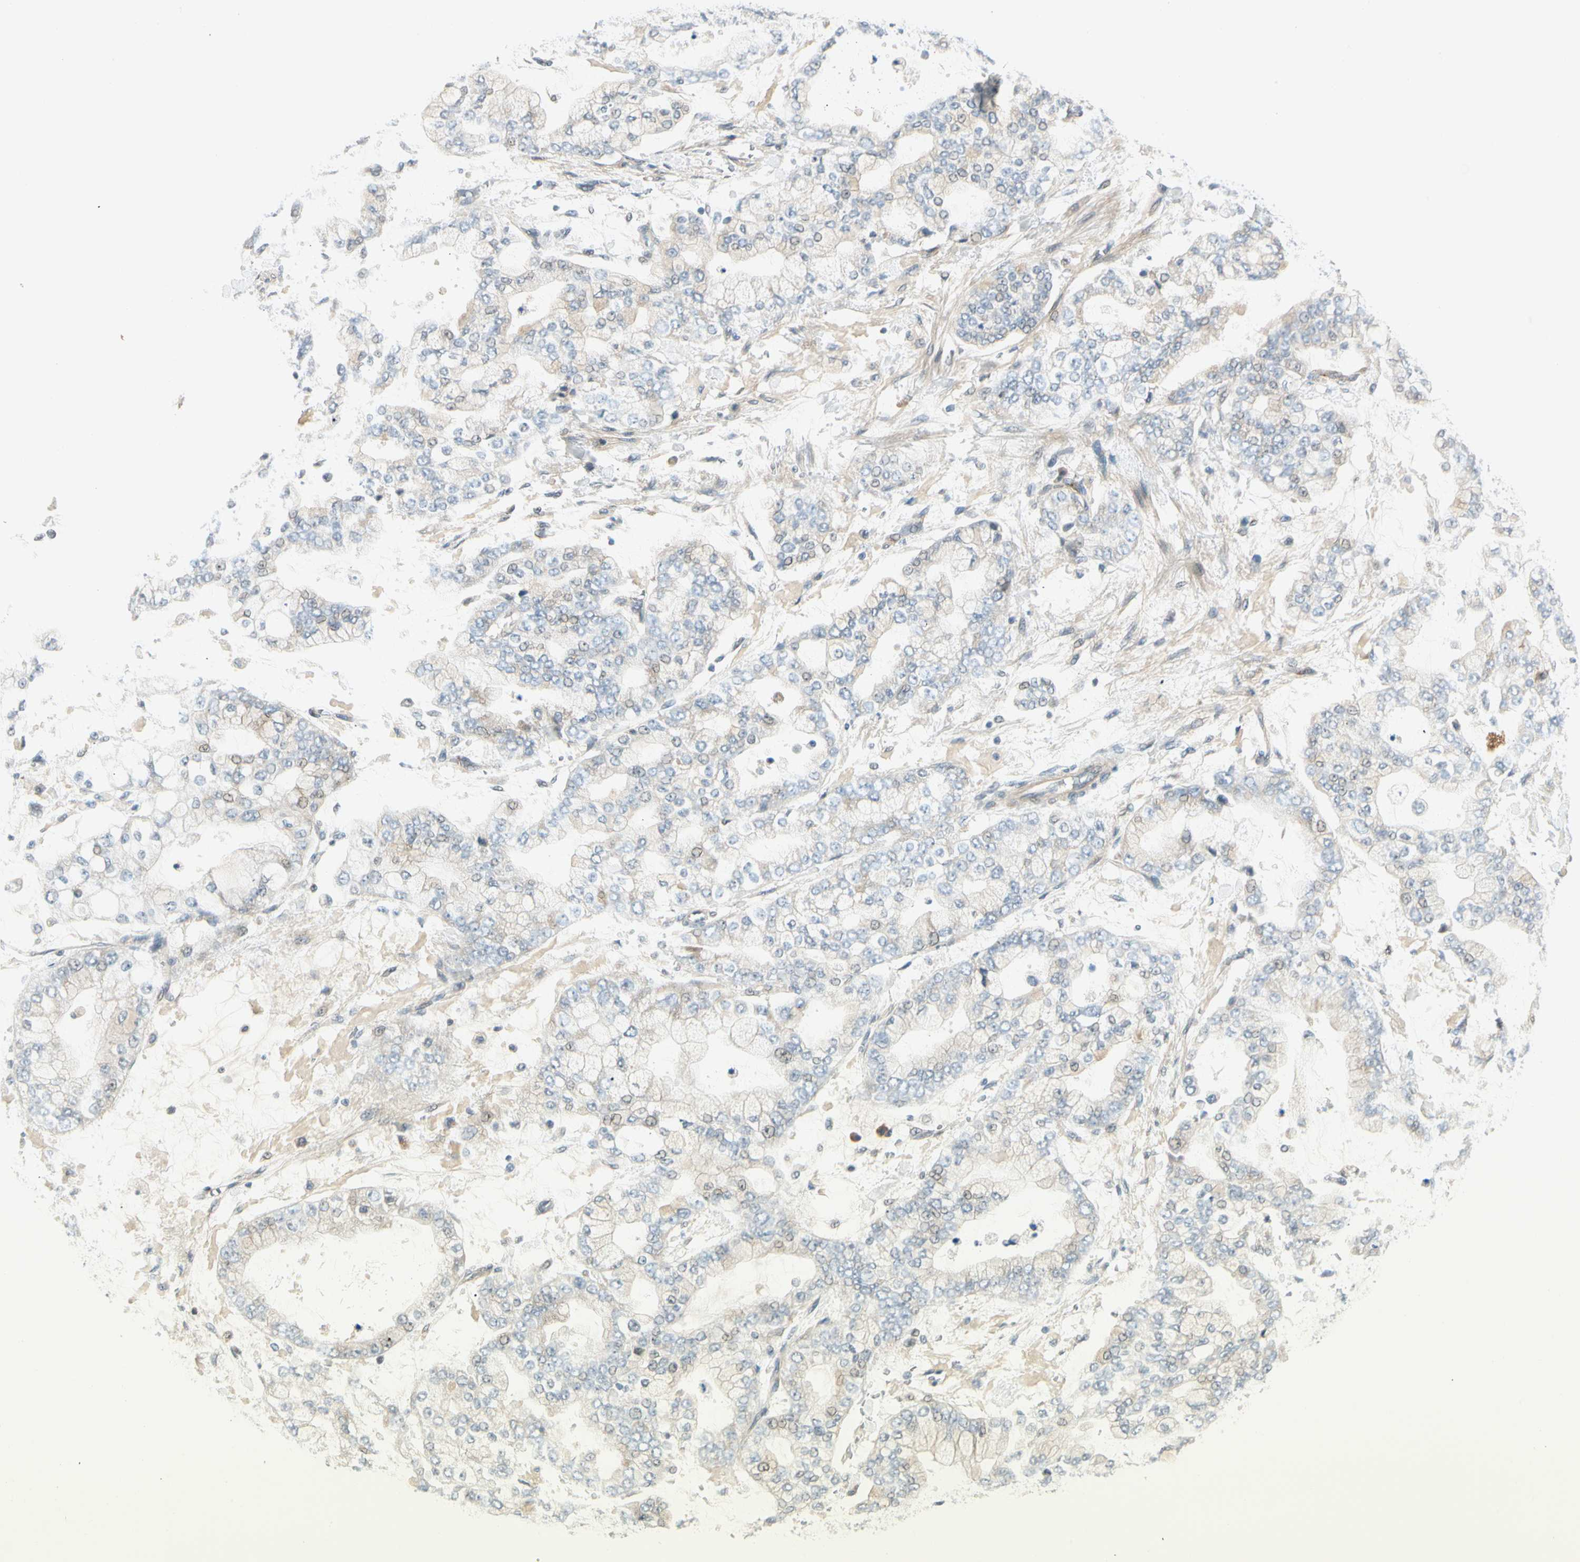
{"staining": {"intensity": "negative", "quantity": "none", "location": "none"}, "tissue": "stomach cancer", "cell_type": "Tumor cells", "image_type": "cancer", "snomed": [{"axis": "morphology", "description": "Normal tissue, NOS"}, {"axis": "morphology", "description": "Adenocarcinoma, NOS"}, {"axis": "topography", "description": "Stomach, upper"}, {"axis": "topography", "description": "Stomach"}], "caption": "Tumor cells show no significant positivity in adenocarcinoma (stomach).", "gene": "PCDHB15", "patient": {"sex": "male", "age": 76}}